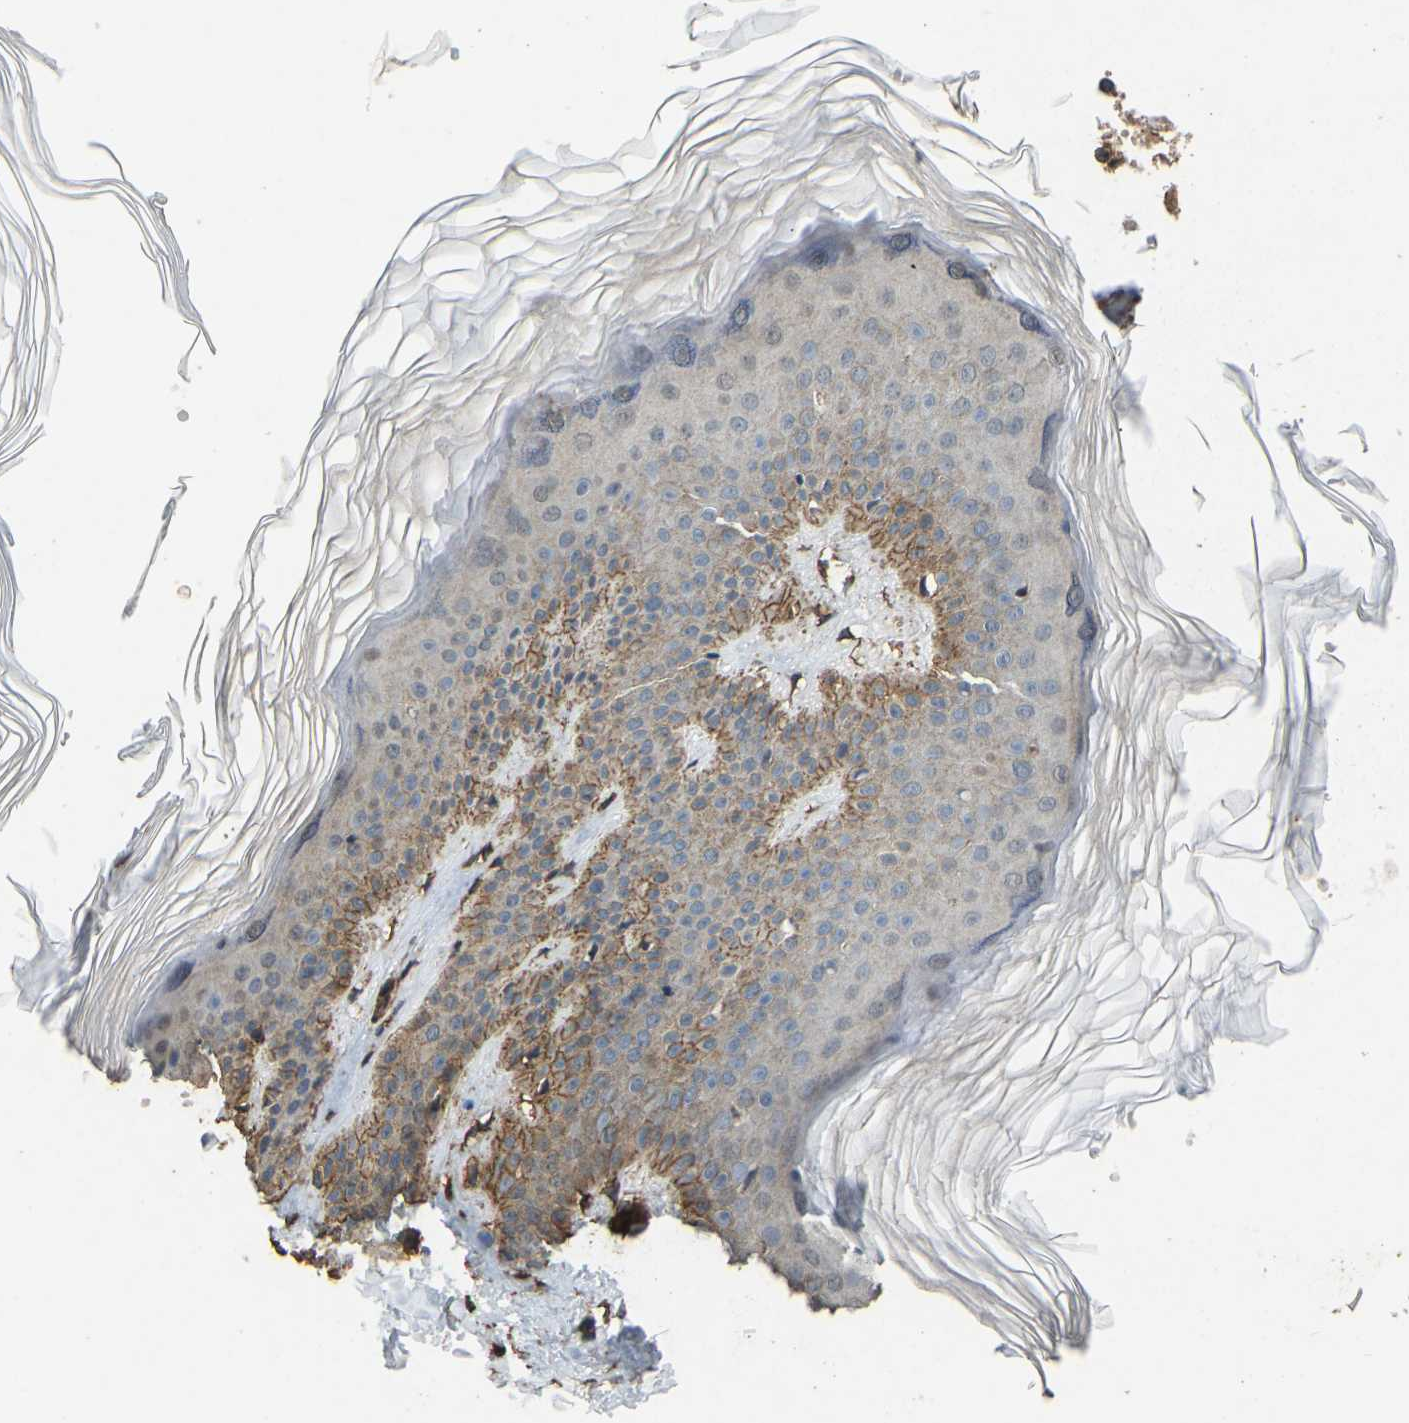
{"staining": {"intensity": "strong", "quantity": ">75%", "location": "cytoplasmic/membranous"}, "tissue": "skin", "cell_type": "Fibroblasts", "image_type": "normal", "snomed": [{"axis": "morphology", "description": "Normal tissue, NOS"}, {"axis": "morphology", "description": "Malignant melanoma, Metastatic site"}, {"axis": "topography", "description": "Skin"}], "caption": "Immunohistochemistry histopathology image of unremarkable skin: skin stained using IHC exhibits high levels of strong protein expression localized specifically in the cytoplasmic/membranous of fibroblasts, appearing as a cytoplasmic/membranous brown color.", "gene": "NMB", "patient": {"sex": "male", "age": 41}}